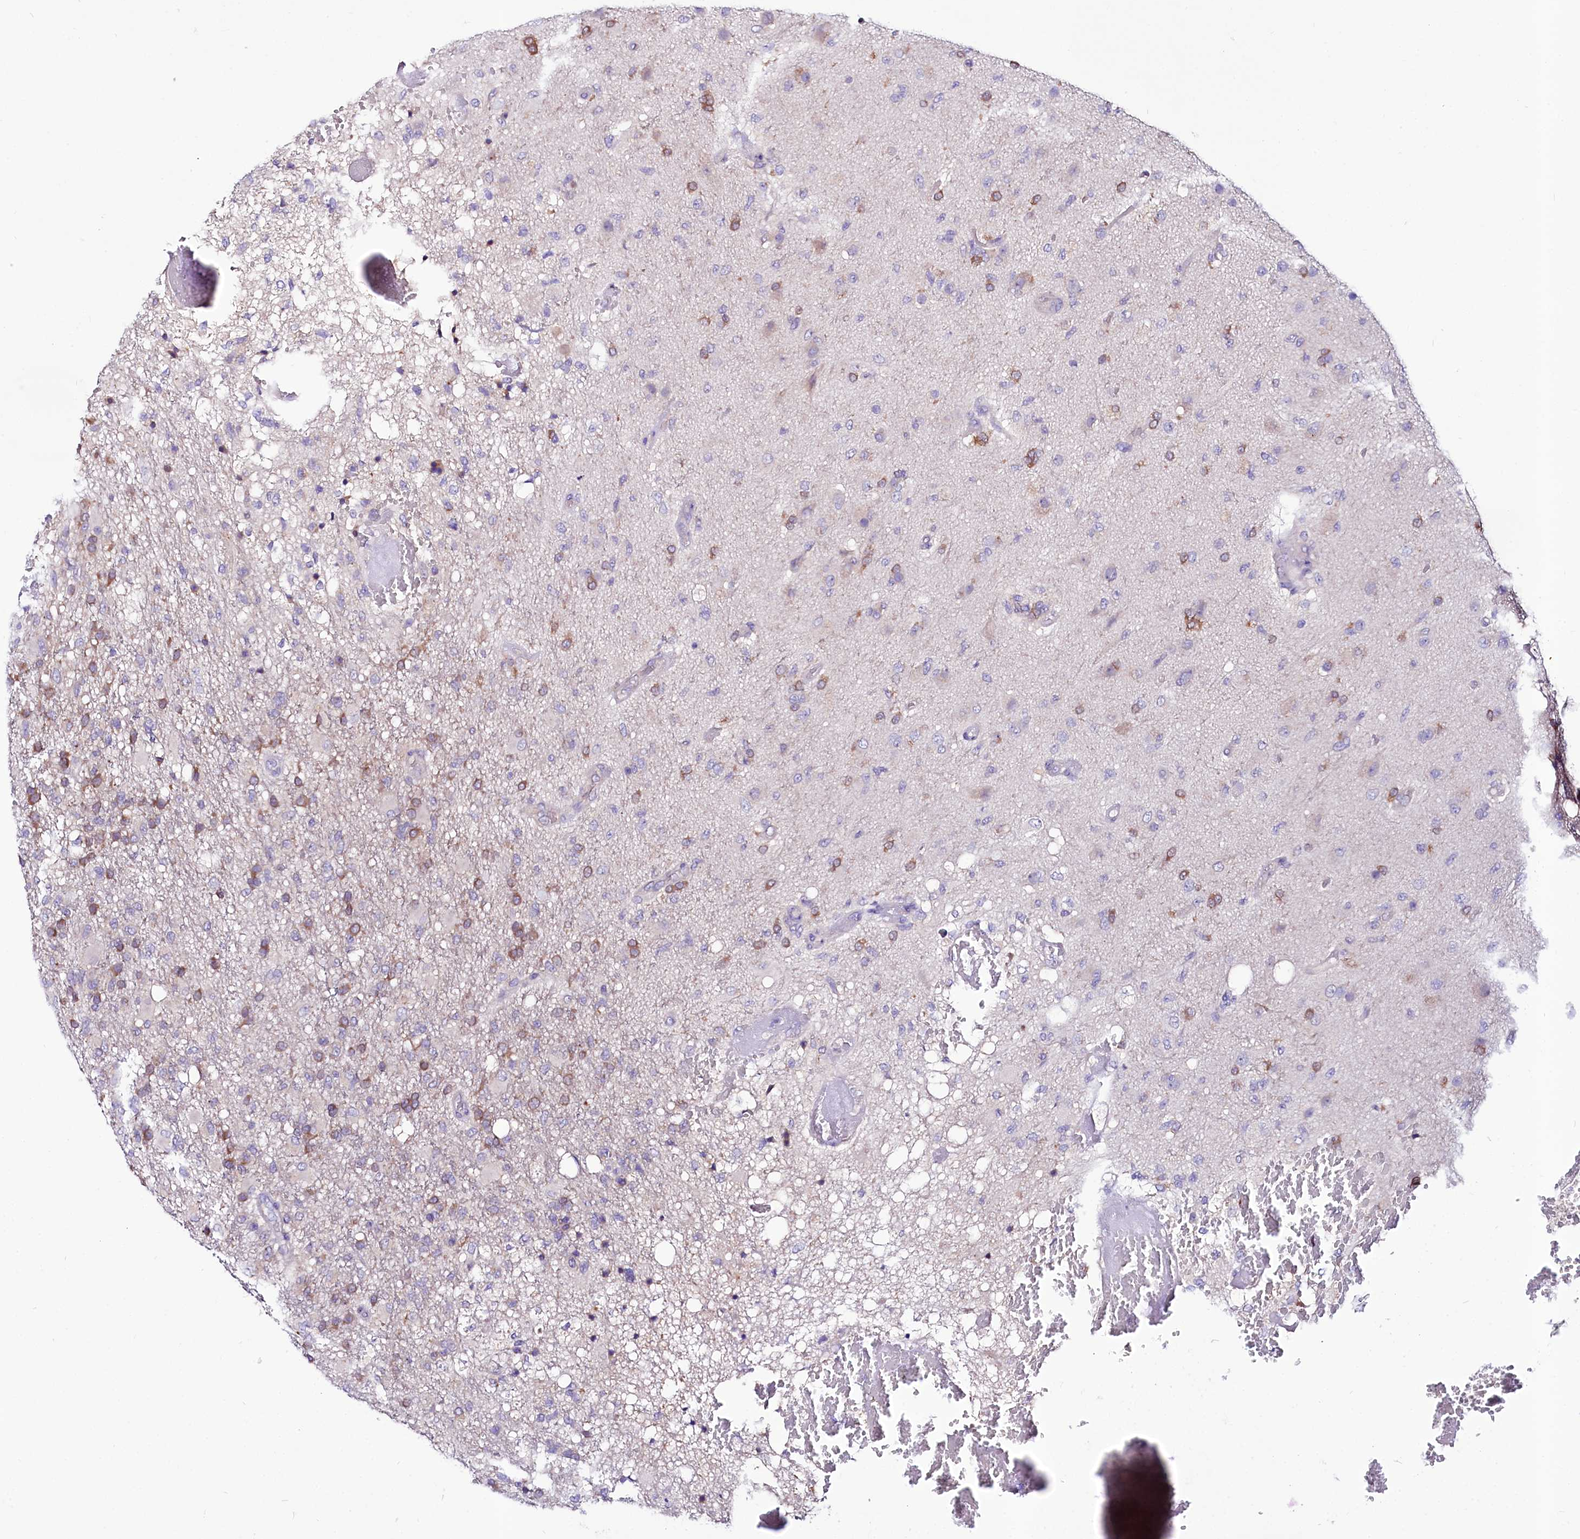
{"staining": {"intensity": "moderate", "quantity": "<25%", "location": "cytoplasmic/membranous"}, "tissue": "glioma", "cell_type": "Tumor cells", "image_type": "cancer", "snomed": [{"axis": "morphology", "description": "Glioma, malignant, High grade"}, {"axis": "topography", "description": "Brain"}], "caption": "This is an image of immunohistochemistry (IHC) staining of malignant glioma (high-grade), which shows moderate staining in the cytoplasmic/membranous of tumor cells.", "gene": "ABHD5", "patient": {"sex": "female", "age": 74}}